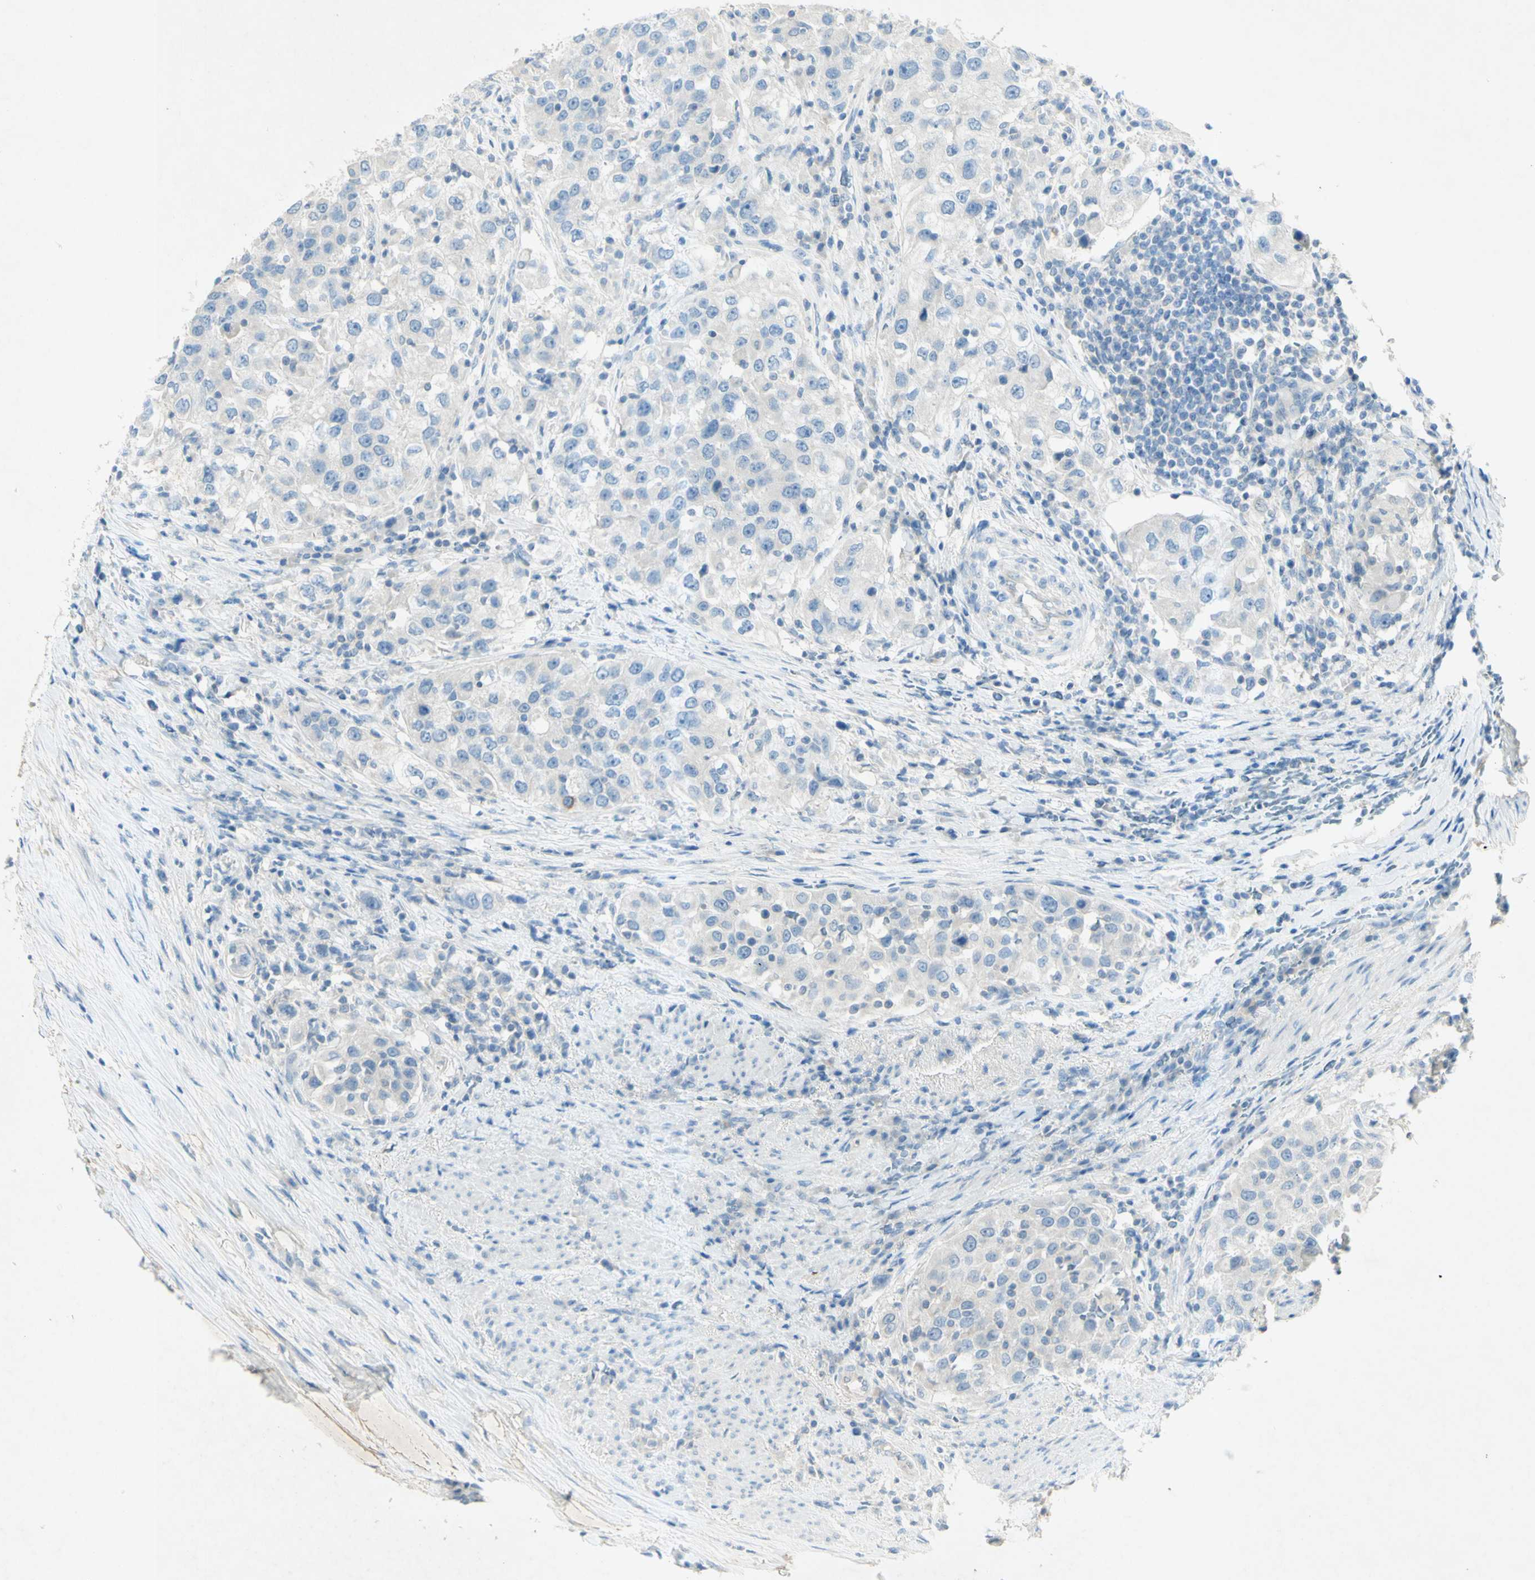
{"staining": {"intensity": "negative", "quantity": "none", "location": "none"}, "tissue": "urothelial cancer", "cell_type": "Tumor cells", "image_type": "cancer", "snomed": [{"axis": "morphology", "description": "Urothelial carcinoma, High grade"}, {"axis": "topography", "description": "Urinary bladder"}], "caption": "The photomicrograph shows no staining of tumor cells in urothelial cancer. (DAB IHC visualized using brightfield microscopy, high magnification).", "gene": "GDF15", "patient": {"sex": "female", "age": 80}}